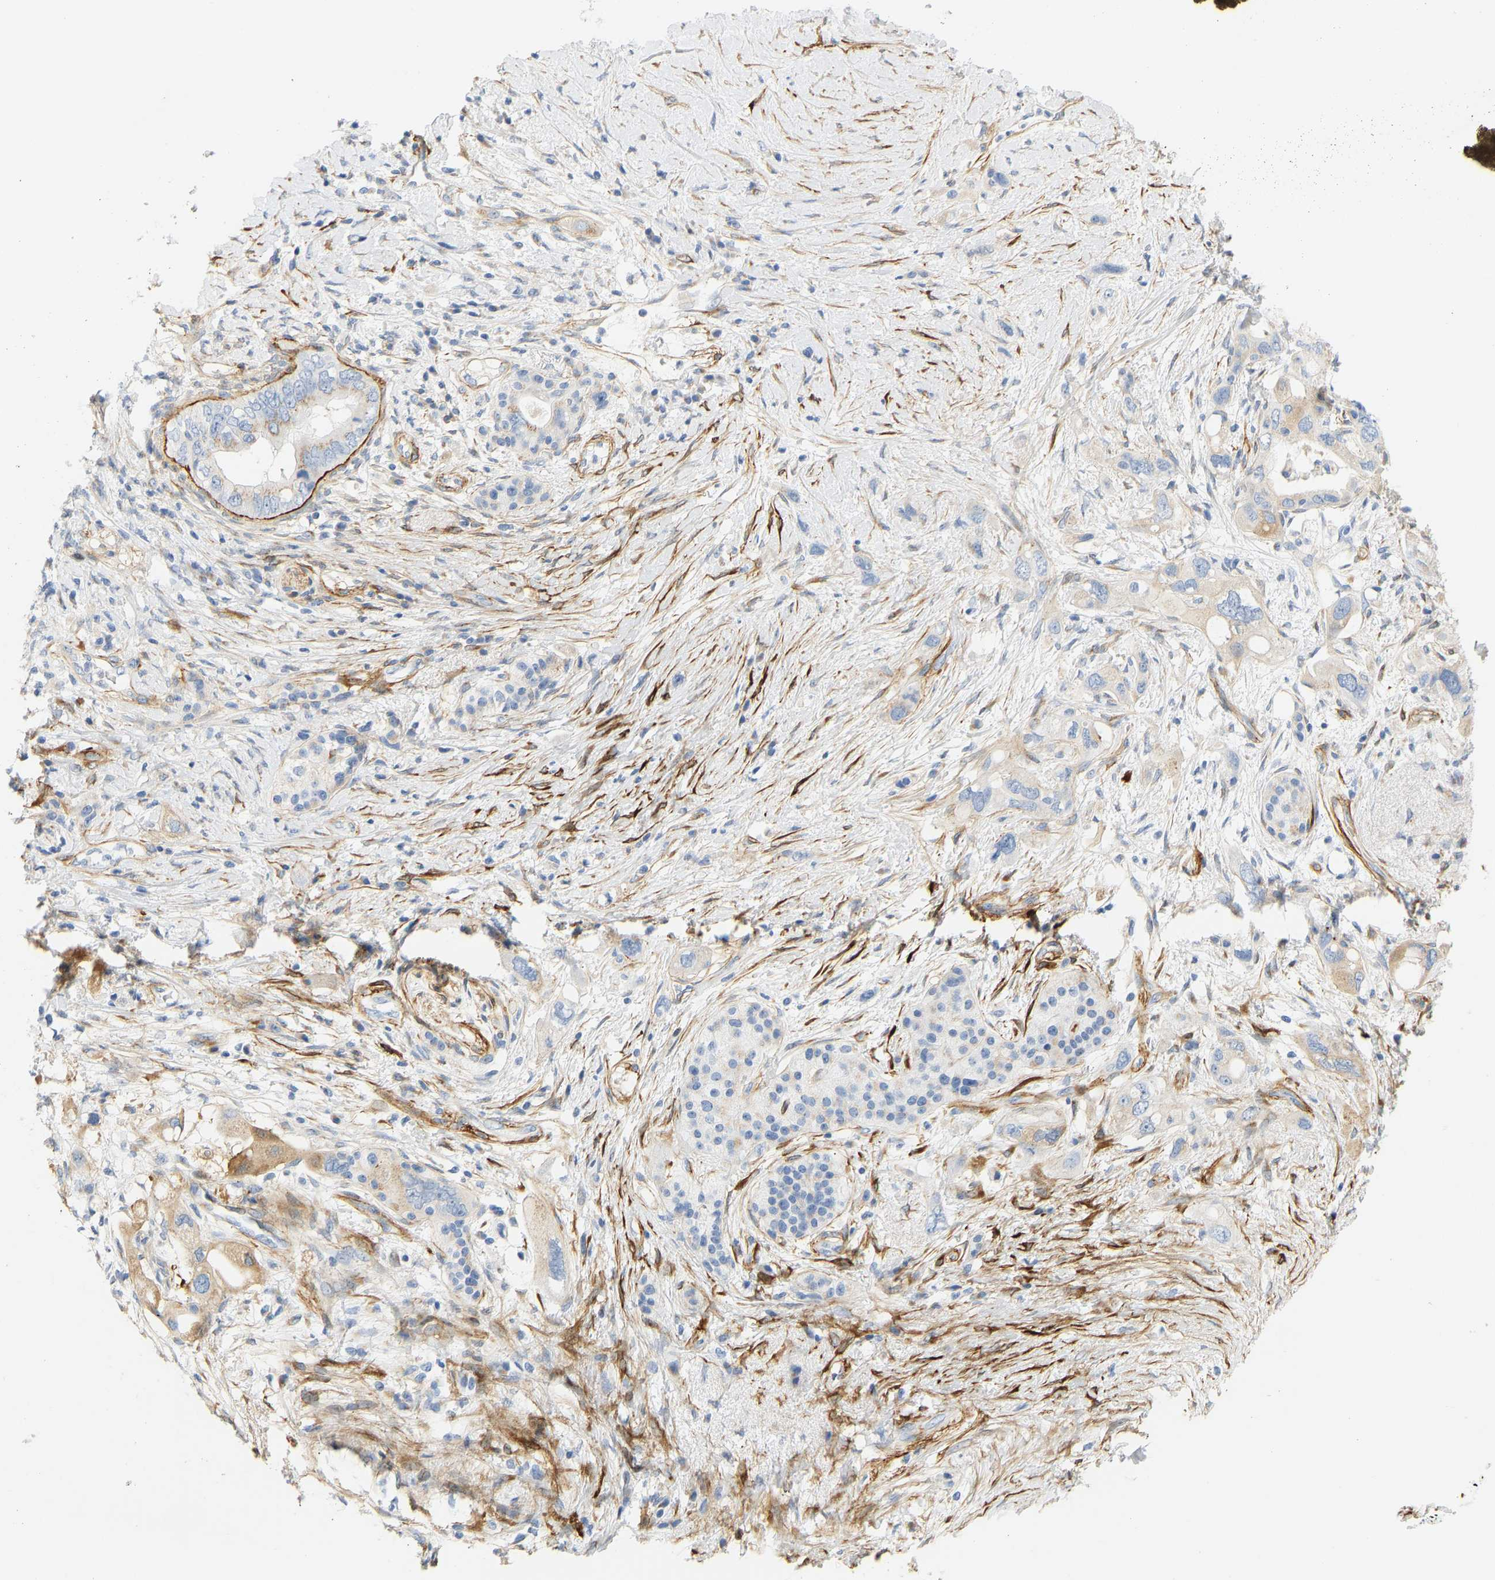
{"staining": {"intensity": "moderate", "quantity": "25%-75%", "location": "cytoplasmic/membranous"}, "tissue": "pancreatic cancer", "cell_type": "Tumor cells", "image_type": "cancer", "snomed": [{"axis": "morphology", "description": "Adenocarcinoma, NOS"}, {"axis": "topography", "description": "Pancreas"}], "caption": "Immunohistochemical staining of human adenocarcinoma (pancreatic) demonstrates medium levels of moderate cytoplasmic/membranous expression in about 25%-75% of tumor cells. The staining is performed using DAB brown chromogen to label protein expression. The nuclei are counter-stained blue using hematoxylin.", "gene": "SLC30A7", "patient": {"sex": "female", "age": 56}}